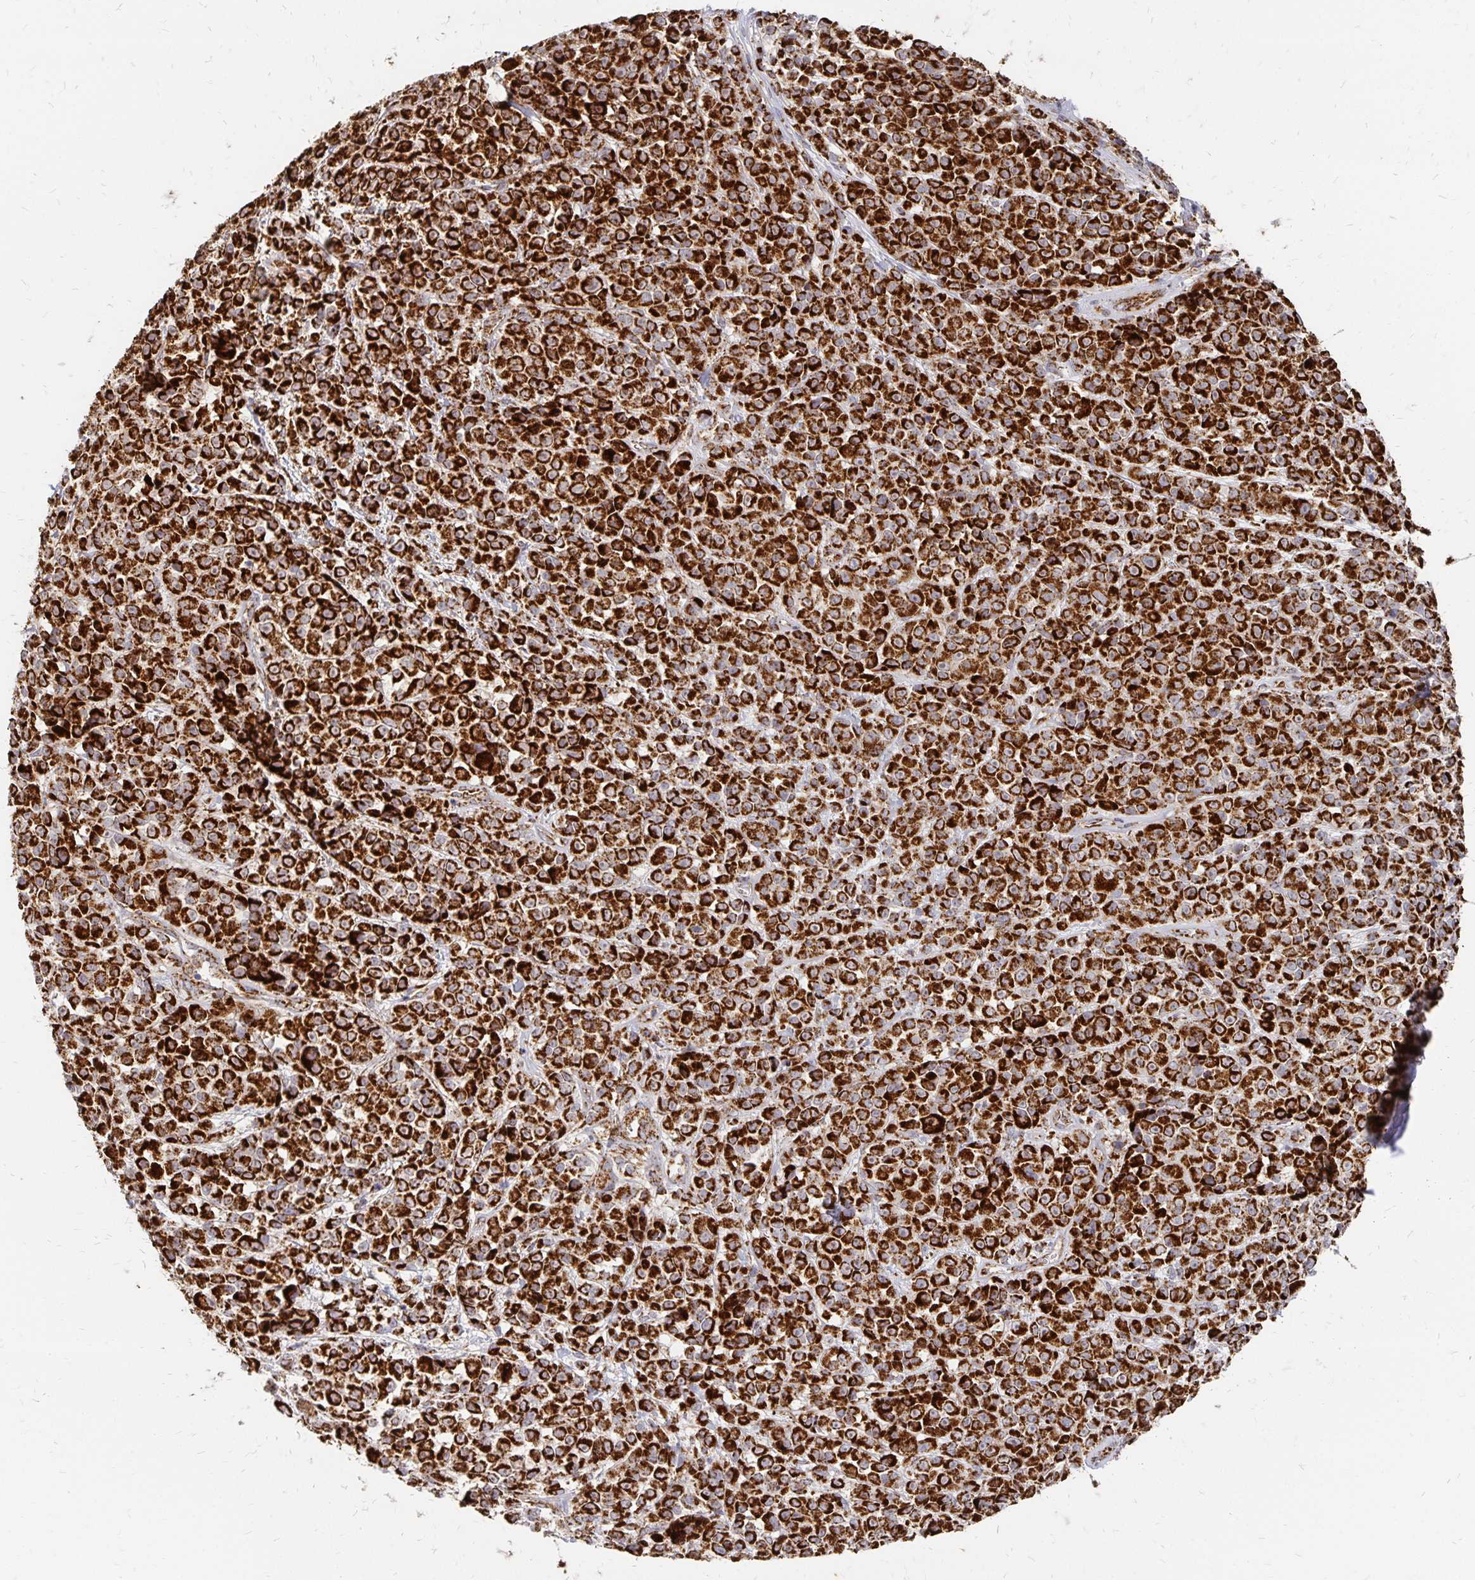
{"staining": {"intensity": "strong", "quantity": ">75%", "location": "cytoplasmic/membranous"}, "tissue": "melanoma", "cell_type": "Tumor cells", "image_type": "cancer", "snomed": [{"axis": "morphology", "description": "Malignant melanoma, NOS"}, {"axis": "topography", "description": "Skin"}, {"axis": "topography", "description": "Skin of back"}], "caption": "Immunohistochemistry of human melanoma displays high levels of strong cytoplasmic/membranous staining in about >75% of tumor cells.", "gene": "STOML2", "patient": {"sex": "male", "age": 91}}